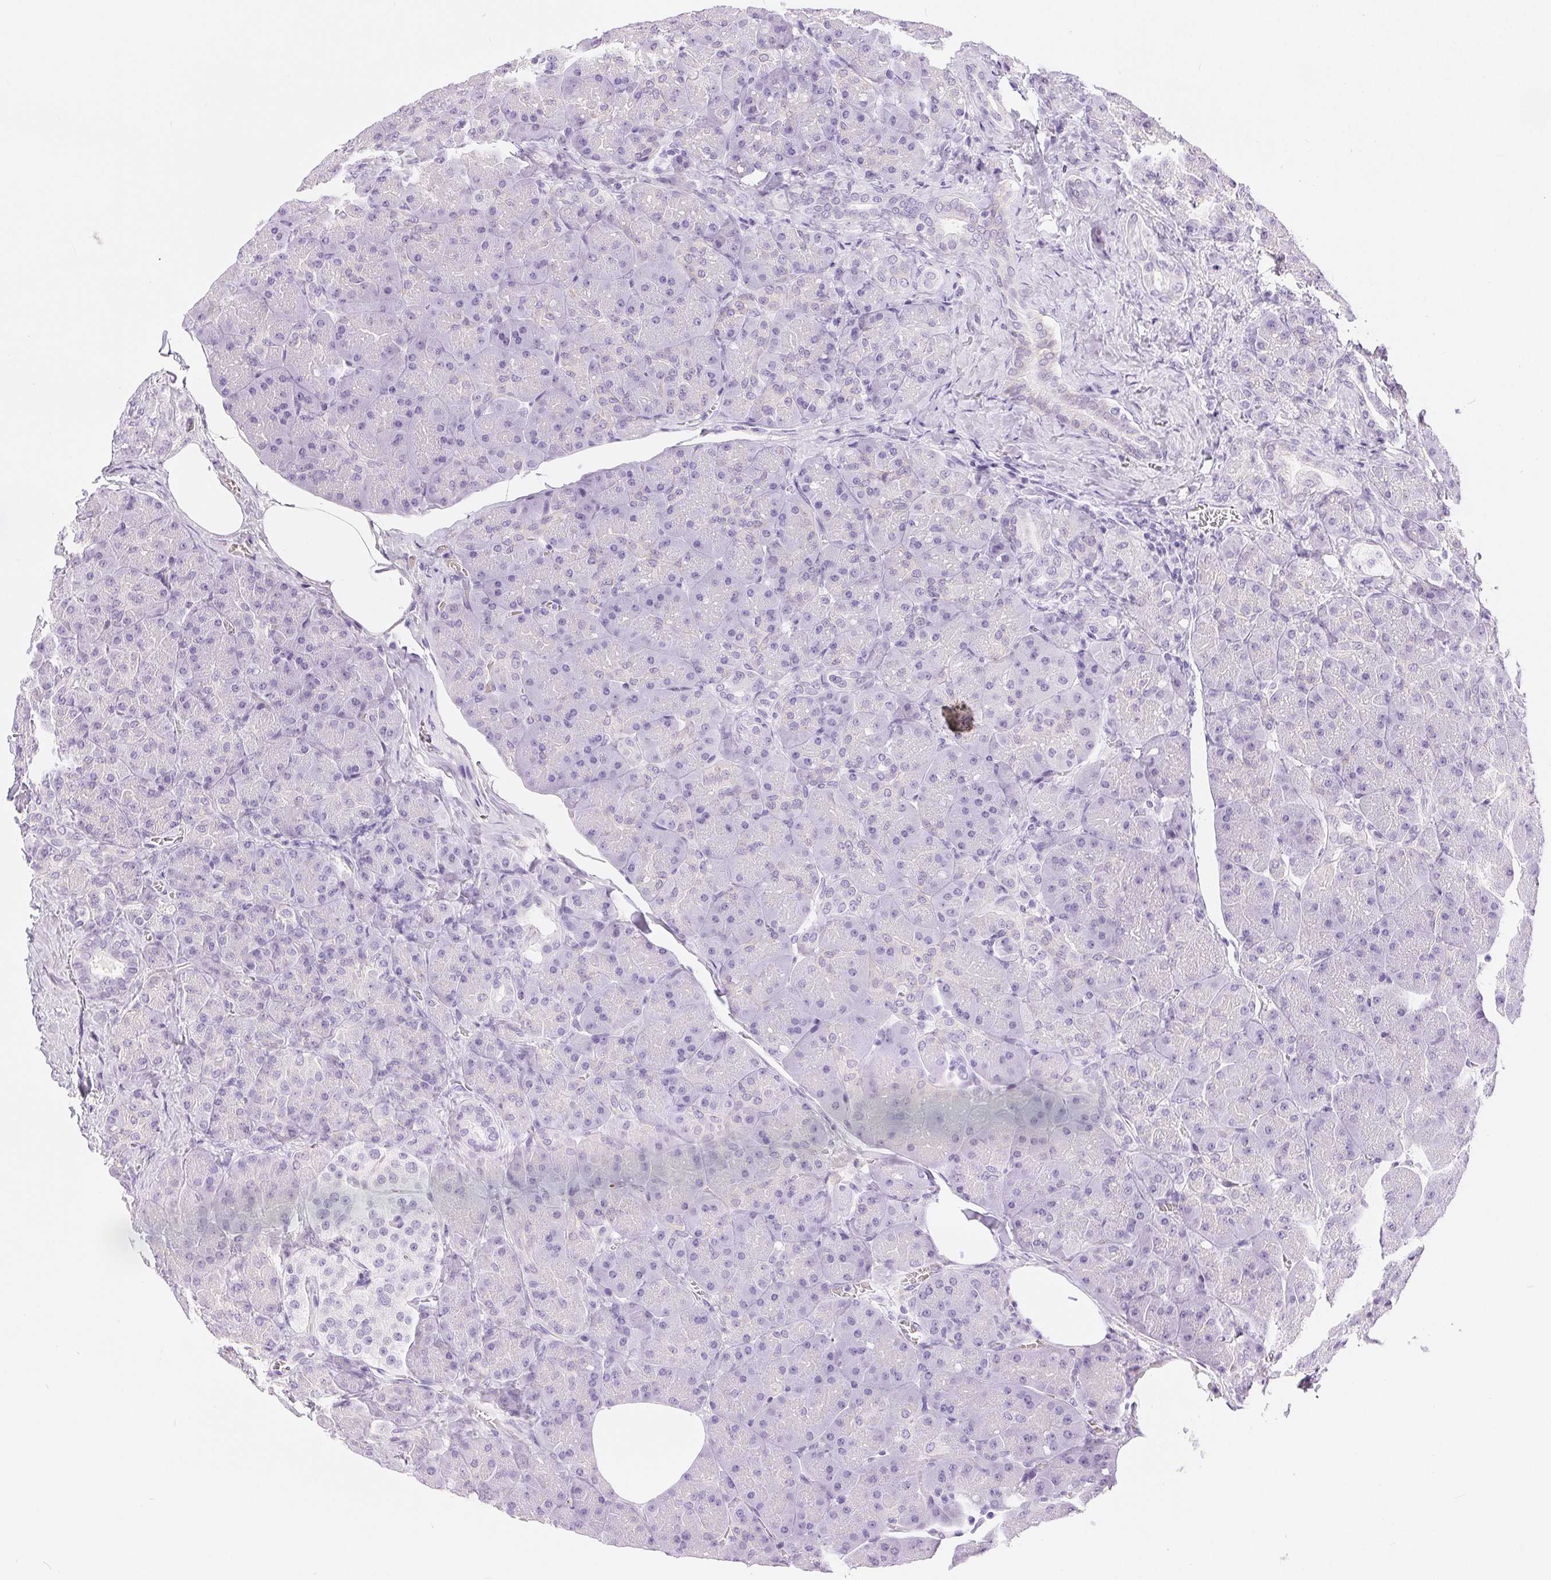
{"staining": {"intensity": "negative", "quantity": "none", "location": "none"}, "tissue": "pancreas", "cell_type": "Exocrine glandular cells", "image_type": "normal", "snomed": [{"axis": "morphology", "description": "Normal tissue, NOS"}, {"axis": "topography", "description": "Pancreas"}], "caption": "Immunohistochemical staining of unremarkable pancreas shows no significant staining in exocrine glandular cells. Brightfield microscopy of immunohistochemistry (IHC) stained with DAB (brown) and hematoxylin (blue), captured at high magnification.", "gene": "XDH", "patient": {"sex": "male", "age": 55}}